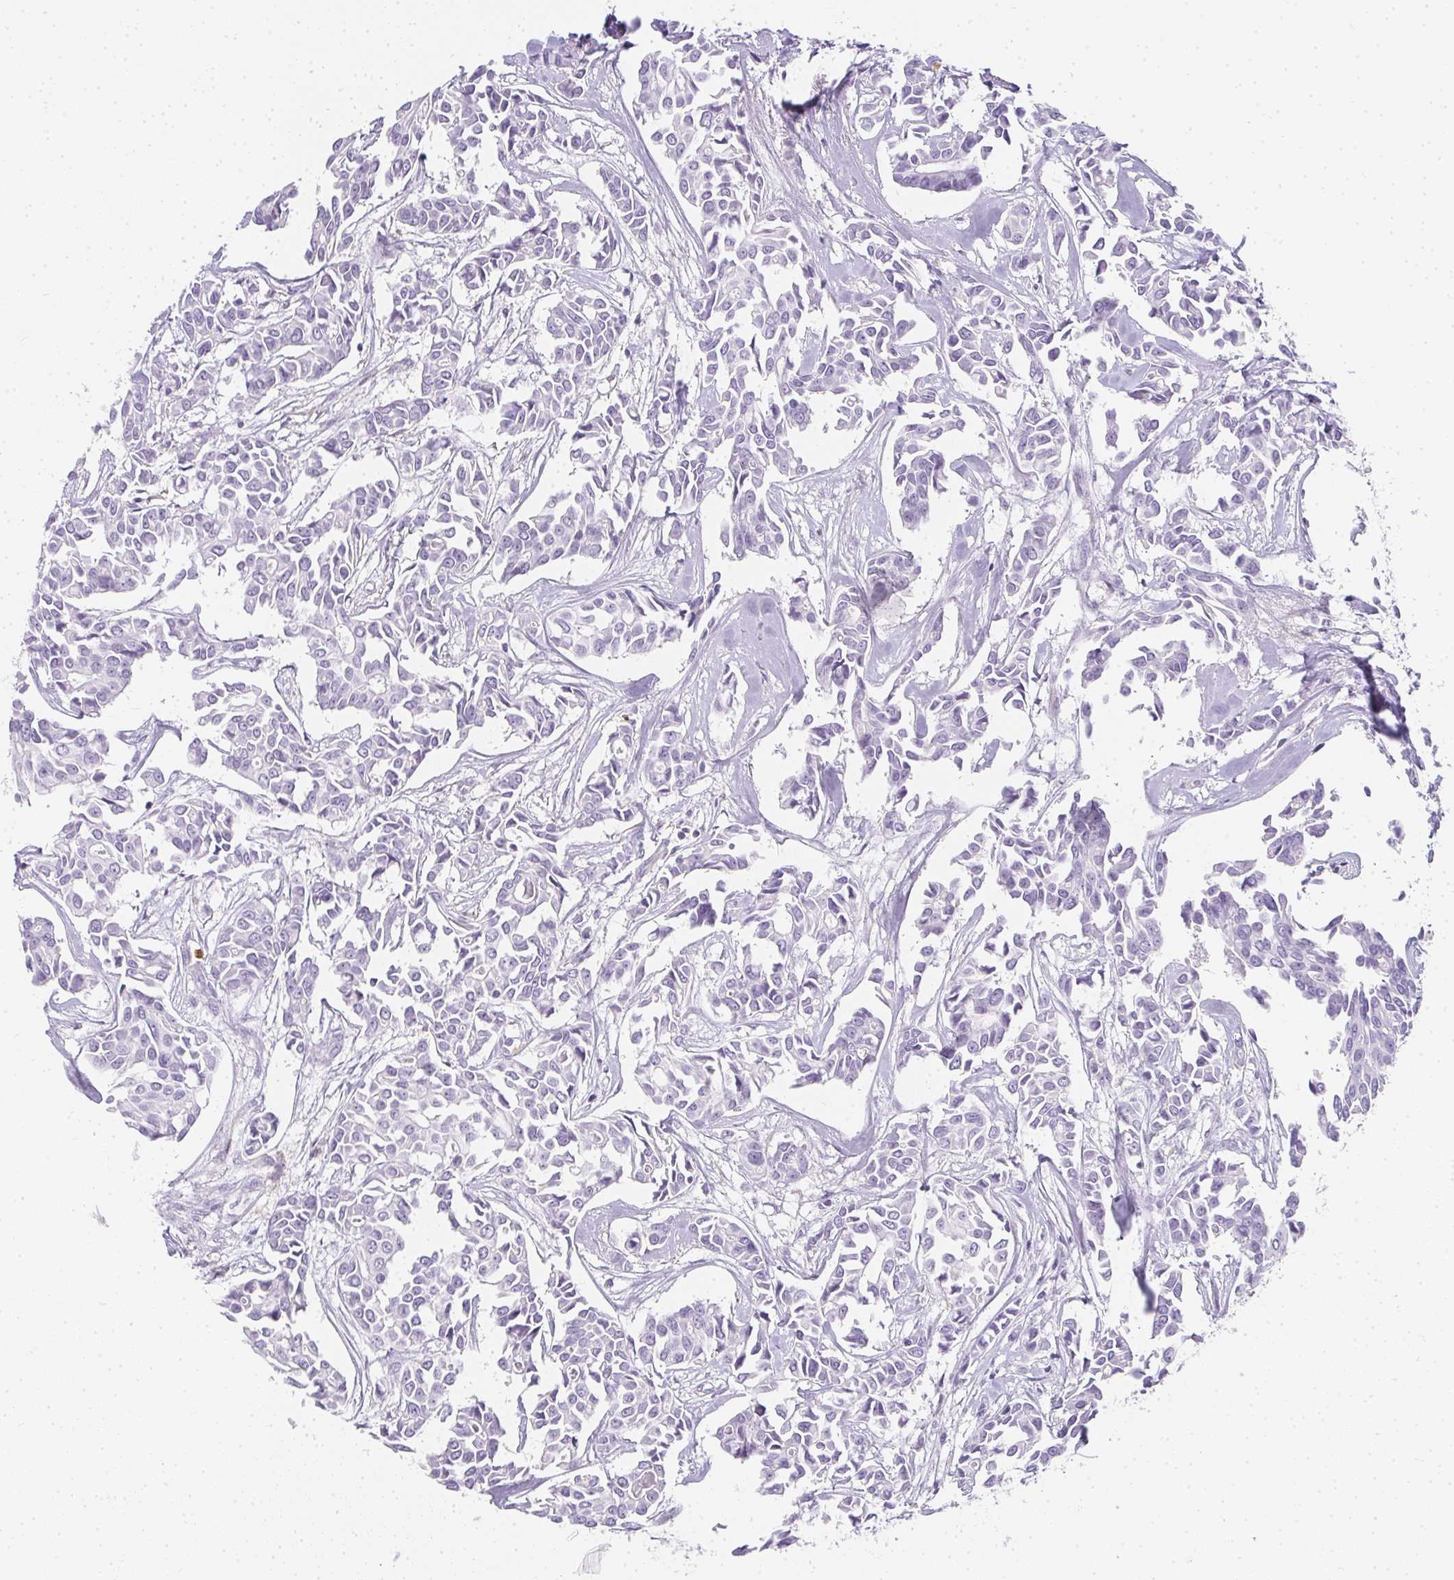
{"staining": {"intensity": "negative", "quantity": "none", "location": "none"}, "tissue": "breast cancer", "cell_type": "Tumor cells", "image_type": "cancer", "snomed": [{"axis": "morphology", "description": "Duct carcinoma"}, {"axis": "topography", "description": "Breast"}], "caption": "Histopathology image shows no significant protein expression in tumor cells of breast cancer (infiltrating ductal carcinoma).", "gene": "HK3", "patient": {"sex": "female", "age": 54}}